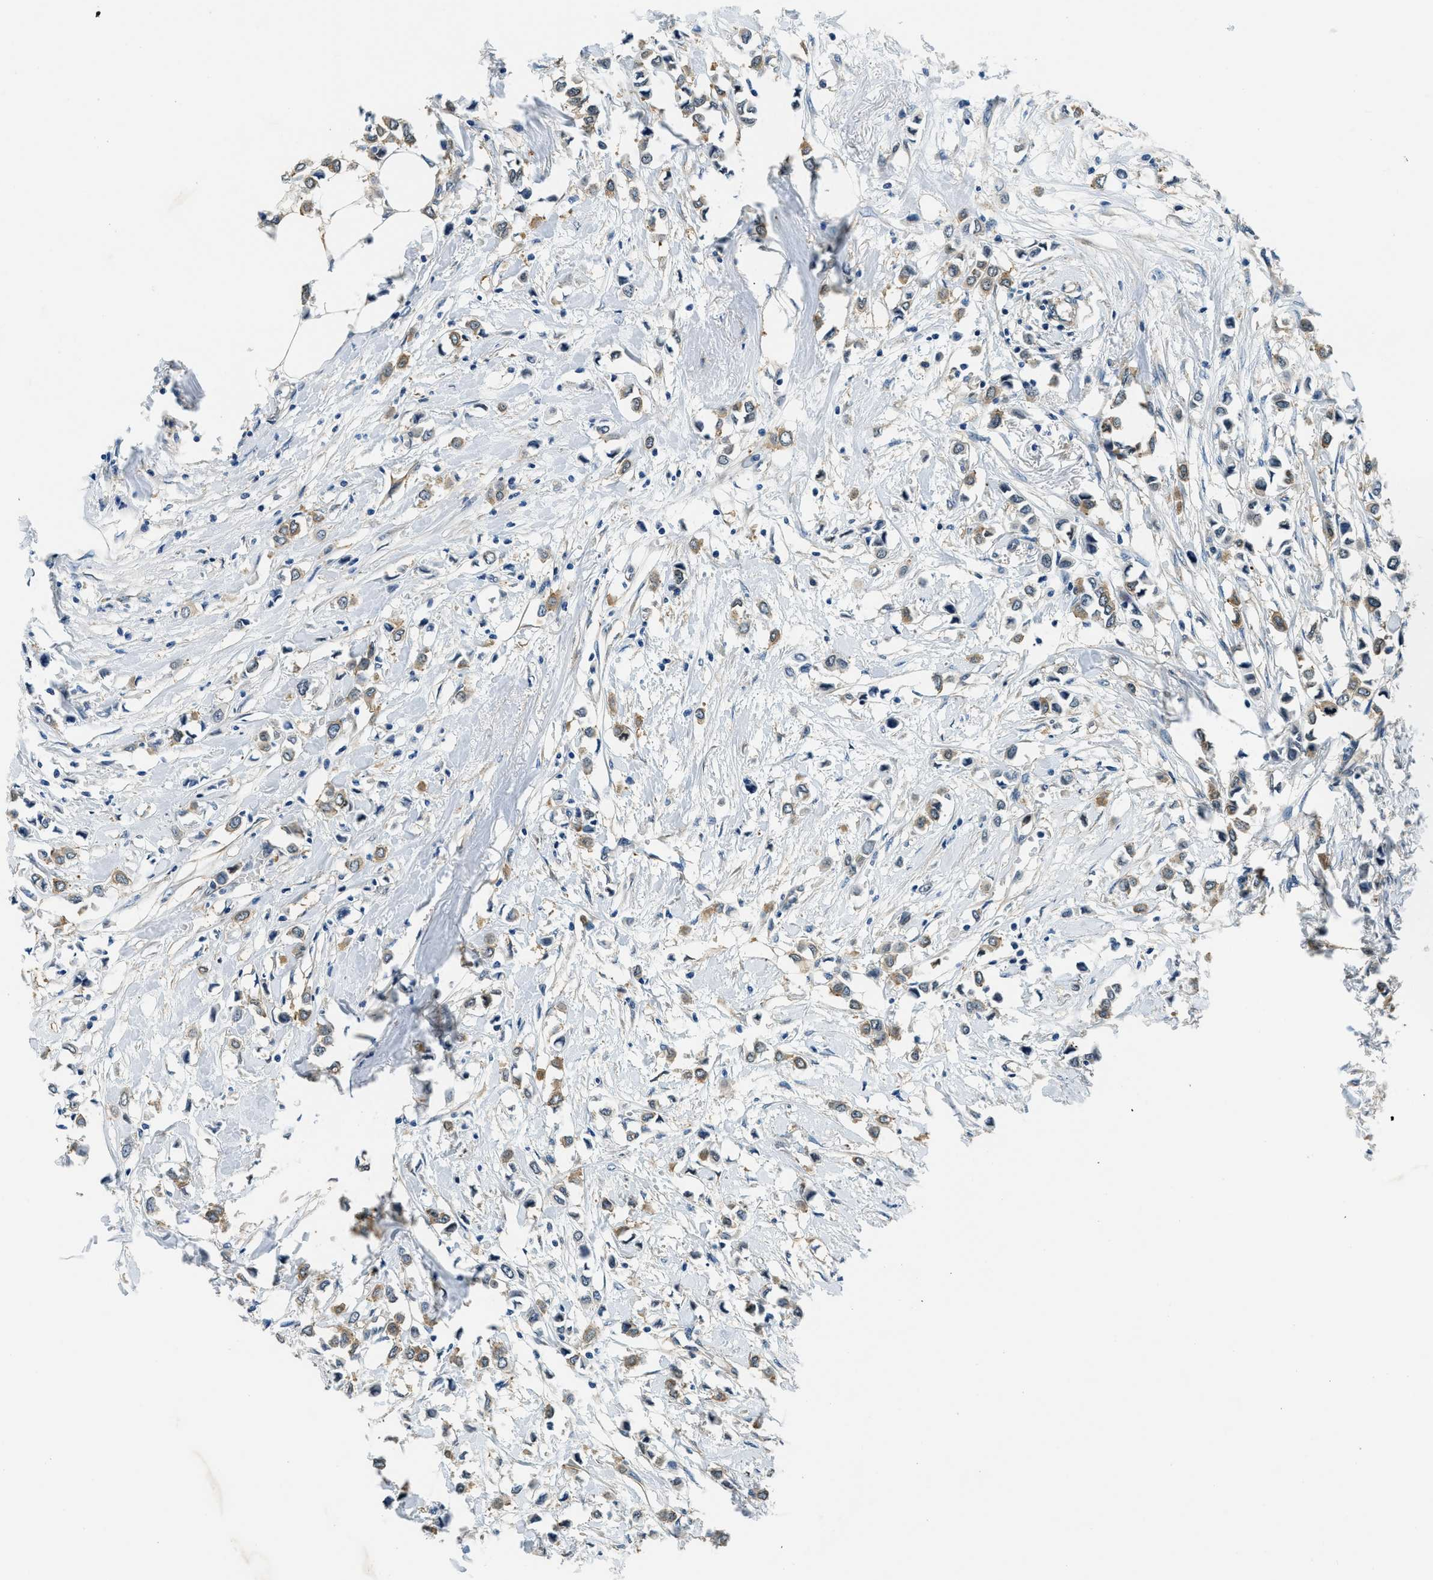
{"staining": {"intensity": "moderate", "quantity": ">75%", "location": "cytoplasmic/membranous"}, "tissue": "breast cancer", "cell_type": "Tumor cells", "image_type": "cancer", "snomed": [{"axis": "morphology", "description": "Lobular carcinoma"}, {"axis": "topography", "description": "Breast"}], "caption": "A medium amount of moderate cytoplasmic/membranous expression is identified in approximately >75% of tumor cells in breast cancer (lobular carcinoma) tissue.", "gene": "TWF1", "patient": {"sex": "female", "age": 51}}